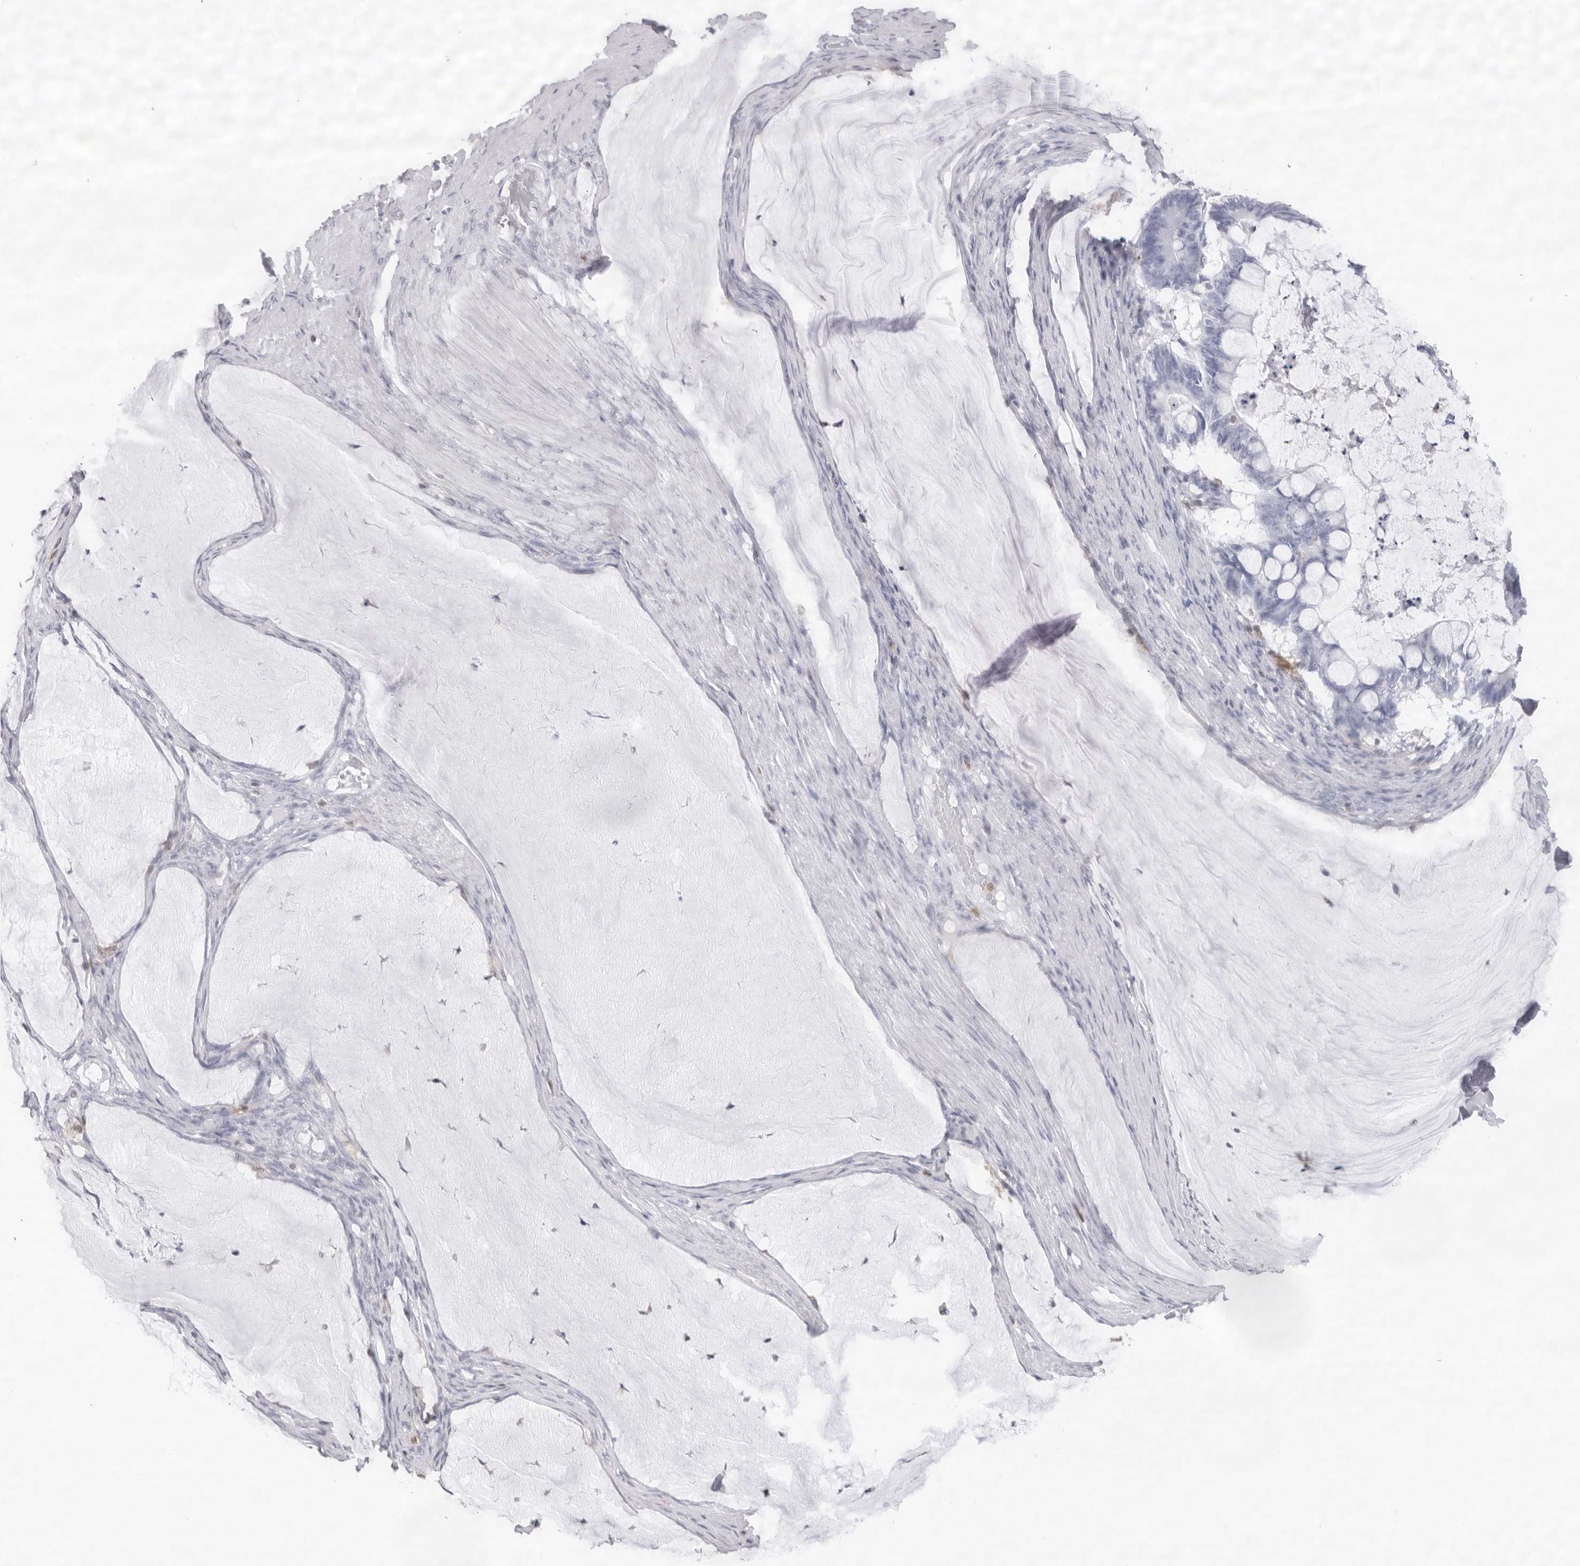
{"staining": {"intensity": "negative", "quantity": "none", "location": "none"}, "tissue": "ovarian cancer", "cell_type": "Tumor cells", "image_type": "cancer", "snomed": [{"axis": "morphology", "description": "Cystadenocarcinoma, mucinous, NOS"}, {"axis": "topography", "description": "Ovary"}], "caption": "The micrograph exhibits no significant staining in tumor cells of ovarian cancer (mucinous cystadenocarcinoma).", "gene": "FMNL1", "patient": {"sex": "female", "age": 61}}